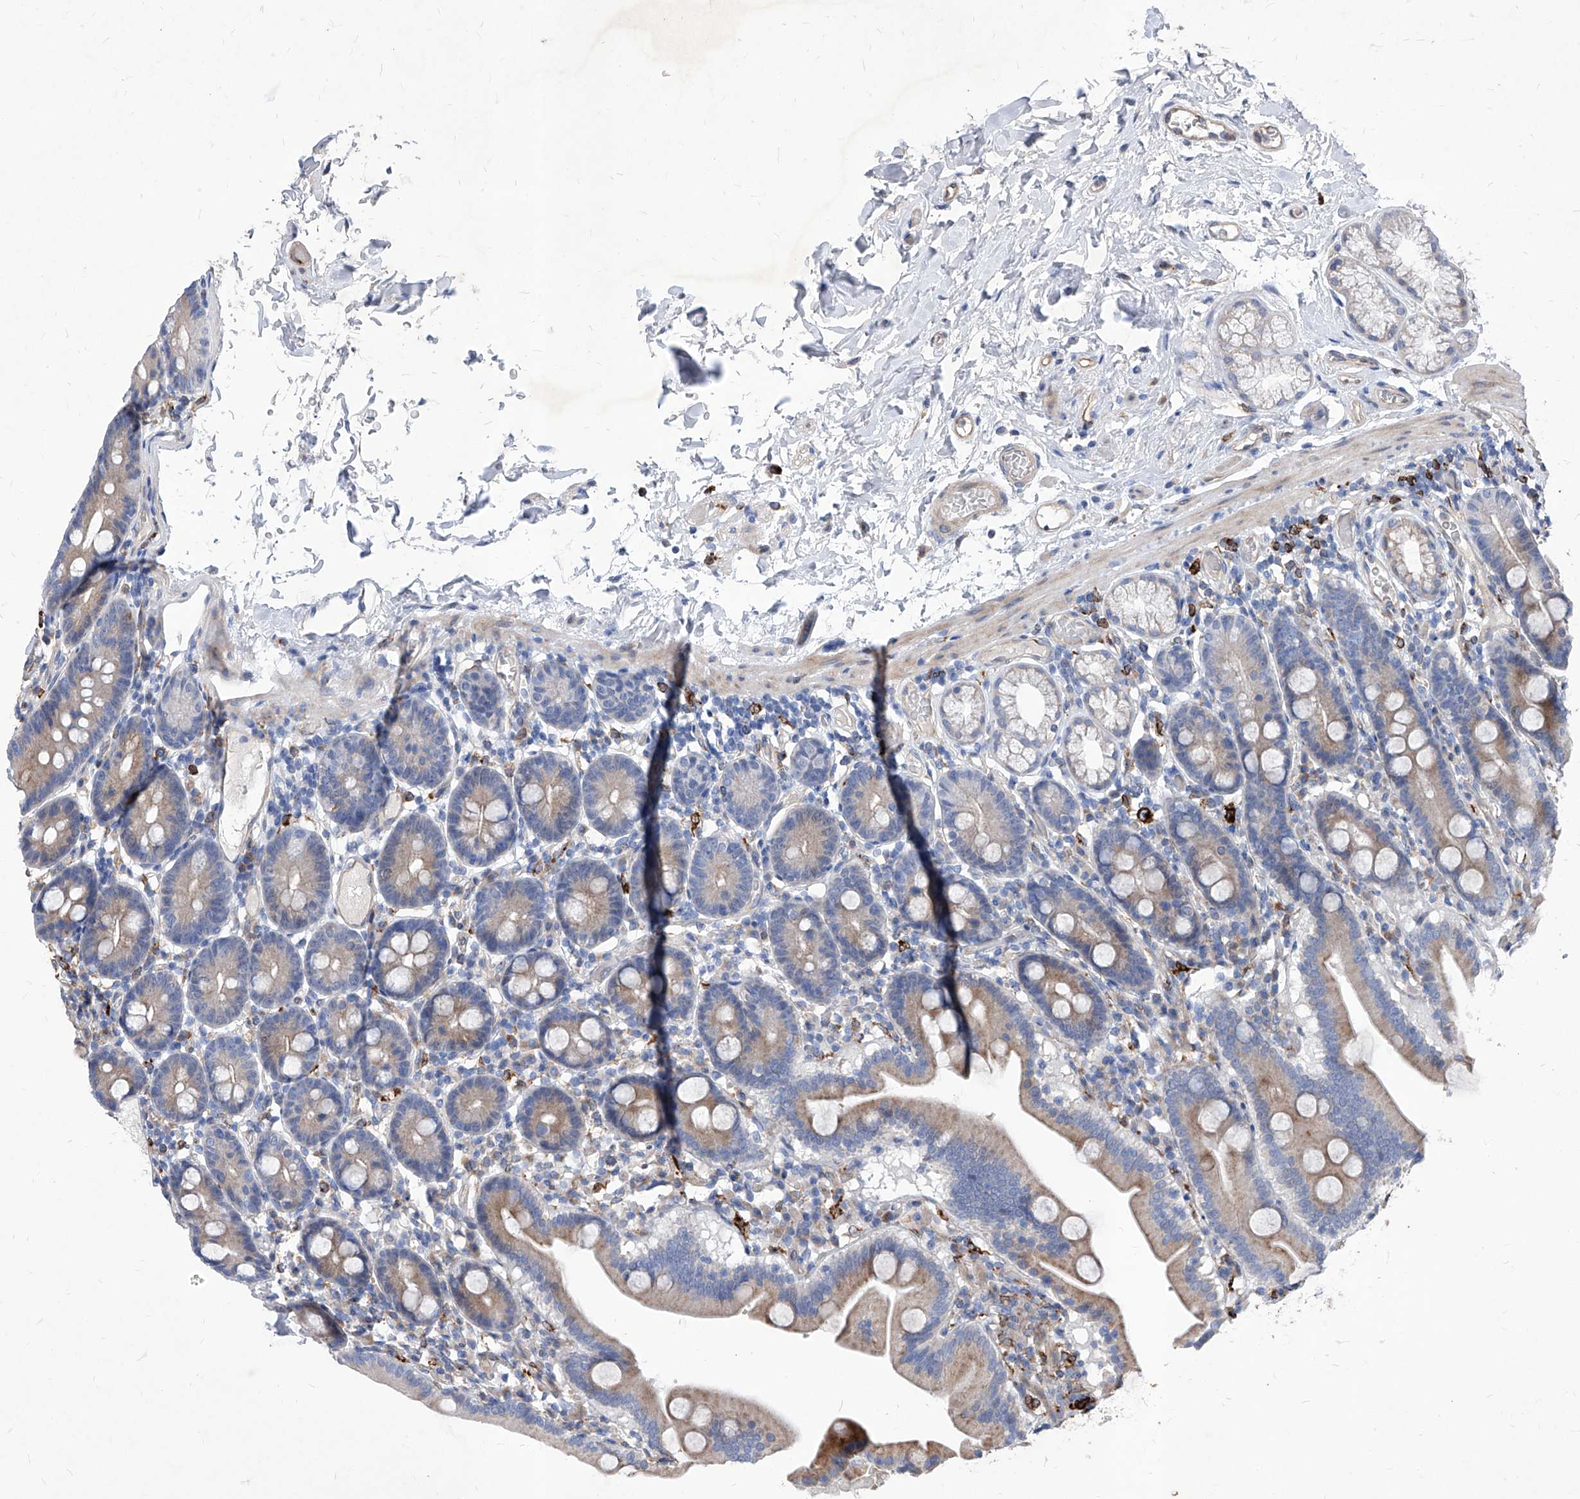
{"staining": {"intensity": "moderate", "quantity": "25%-75%", "location": "cytoplasmic/membranous"}, "tissue": "duodenum", "cell_type": "Glandular cells", "image_type": "normal", "snomed": [{"axis": "morphology", "description": "Normal tissue, NOS"}, {"axis": "topography", "description": "Duodenum"}], "caption": "IHC (DAB (3,3'-diaminobenzidine)) staining of normal human duodenum demonstrates moderate cytoplasmic/membranous protein positivity in about 25%-75% of glandular cells.", "gene": "UBOX5", "patient": {"sex": "male", "age": 55}}